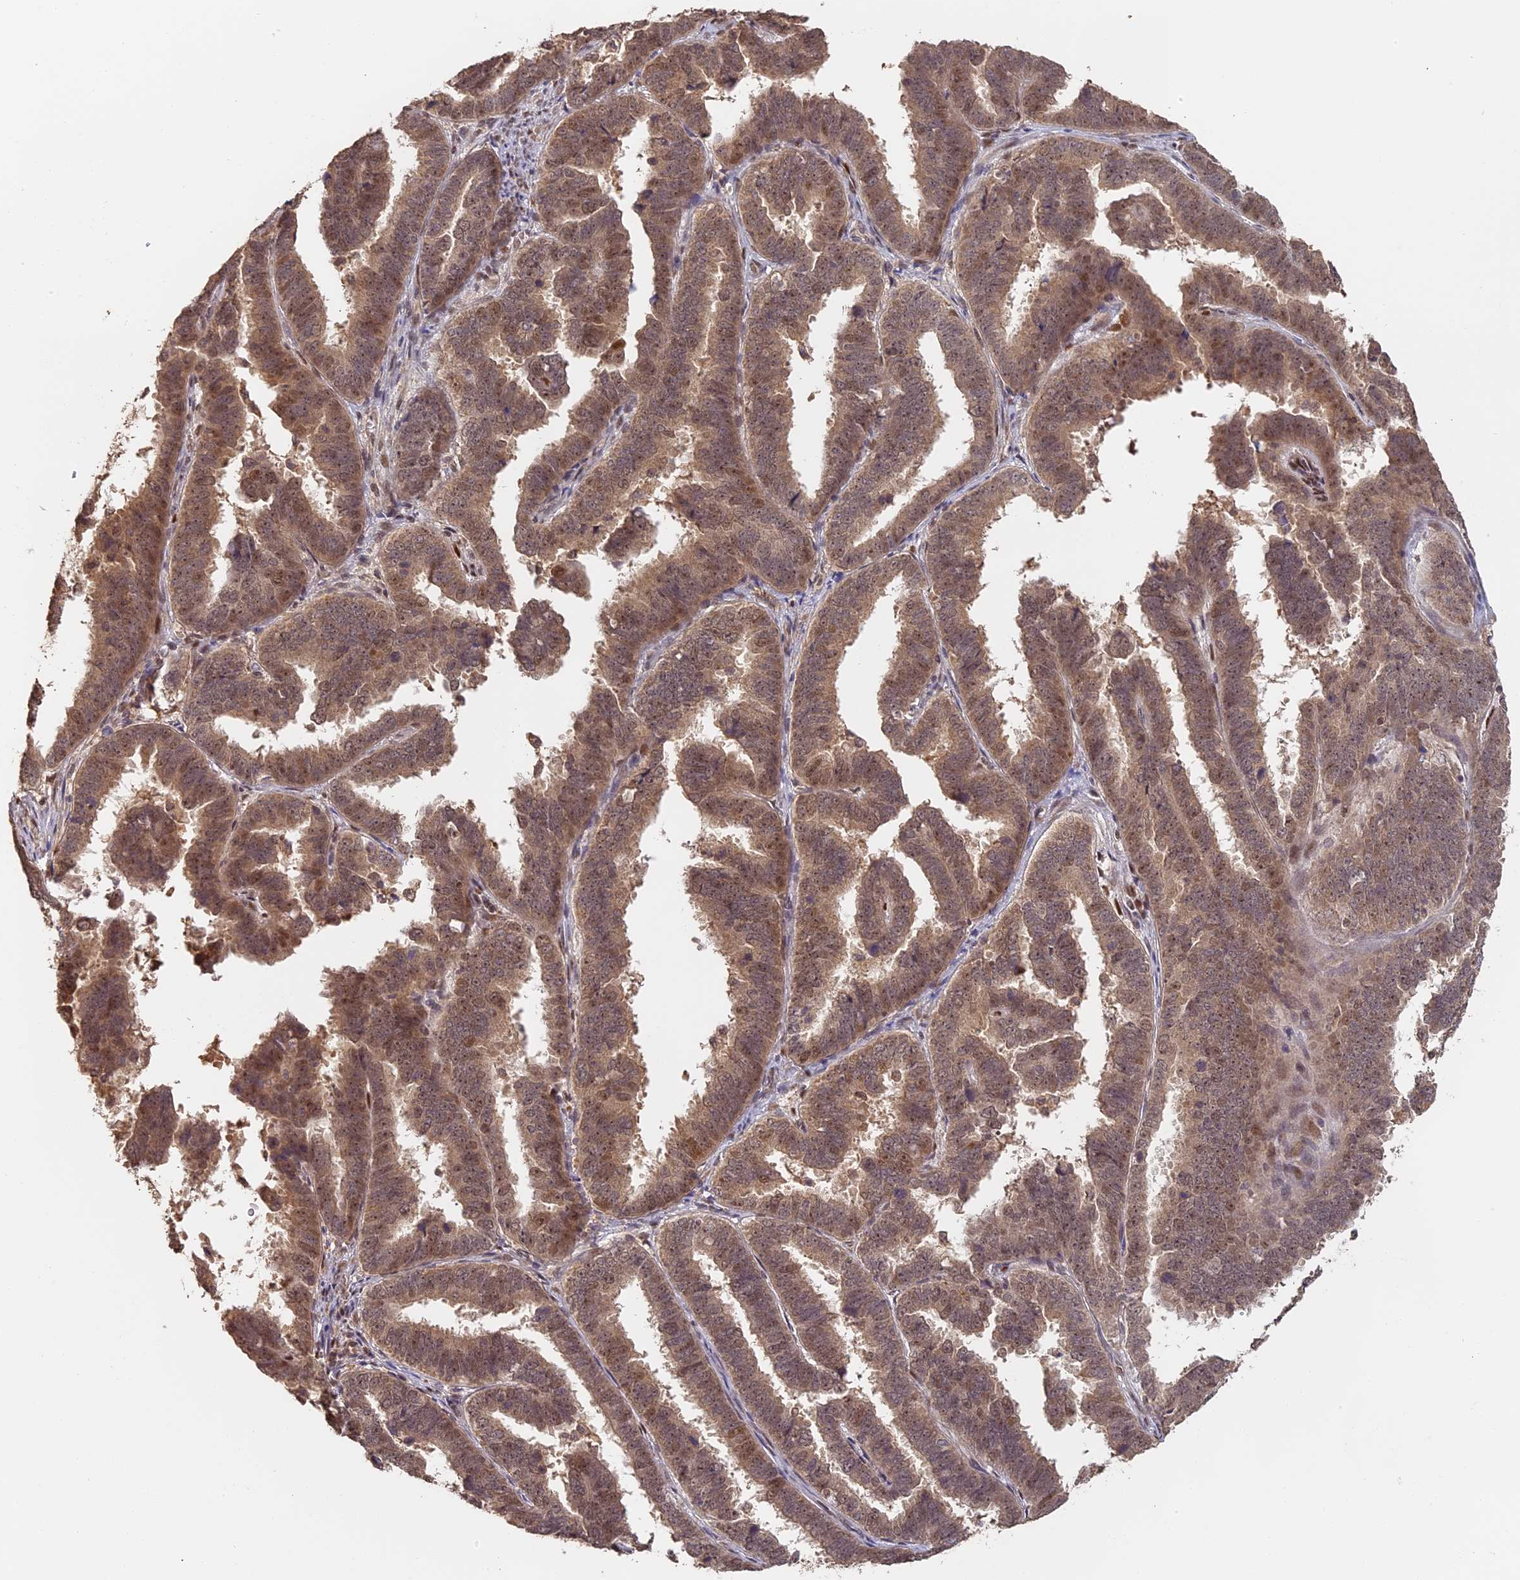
{"staining": {"intensity": "moderate", "quantity": ">75%", "location": "cytoplasmic/membranous,nuclear"}, "tissue": "endometrial cancer", "cell_type": "Tumor cells", "image_type": "cancer", "snomed": [{"axis": "morphology", "description": "Adenocarcinoma, NOS"}, {"axis": "topography", "description": "Endometrium"}], "caption": "DAB immunohistochemical staining of human endometrial cancer (adenocarcinoma) reveals moderate cytoplasmic/membranous and nuclear protein positivity in about >75% of tumor cells.", "gene": "MYBL2", "patient": {"sex": "female", "age": 75}}